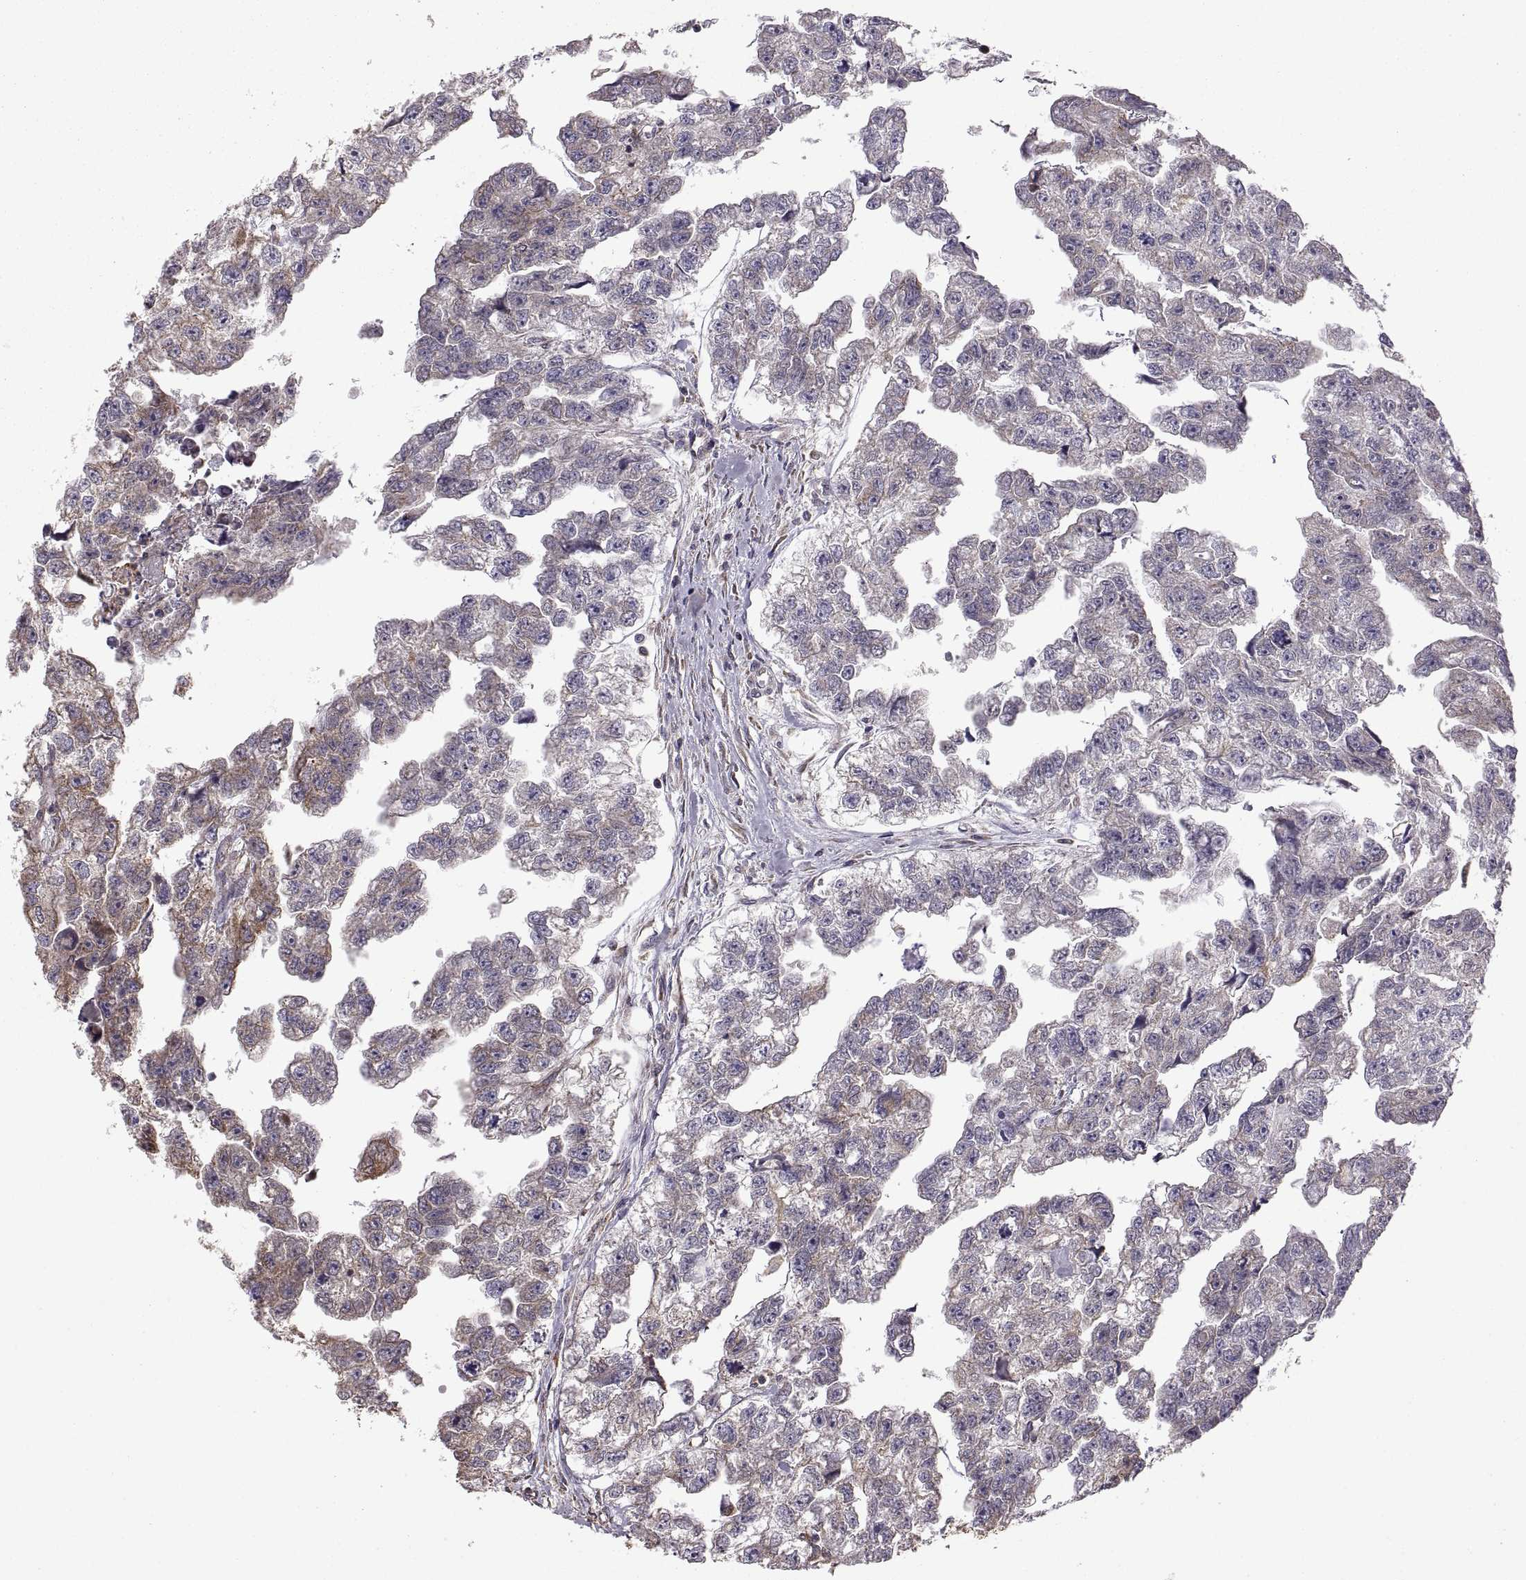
{"staining": {"intensity": "weak", "quantity": "<25%", "location": "cytoplasmic/membranous"}, "tissue": "testis cancer", "cell_type": "Tumor cells", "image_type": "cancer", "snomed": [{"axis": "morphology", "description": "Carcinoma, Embryonal, NOS"}, {"axis": "morphology", "description": "Teratoma, malignant, NOS"}, {"axis": "topography", "description": "Testis"}], "caption": "Histopathology image shows no significant protein expression in tumor cells of testis embryonal carcinoma. The staining was performed using DAB (3,3'-diaminobenzidine) to visualize the protein expression in brown, while the nuclei were stained in blue with hematoxylin (Magnification: 20x).", "gene": "PDIA3", "patient": {"sex": "male", "age": 44}}